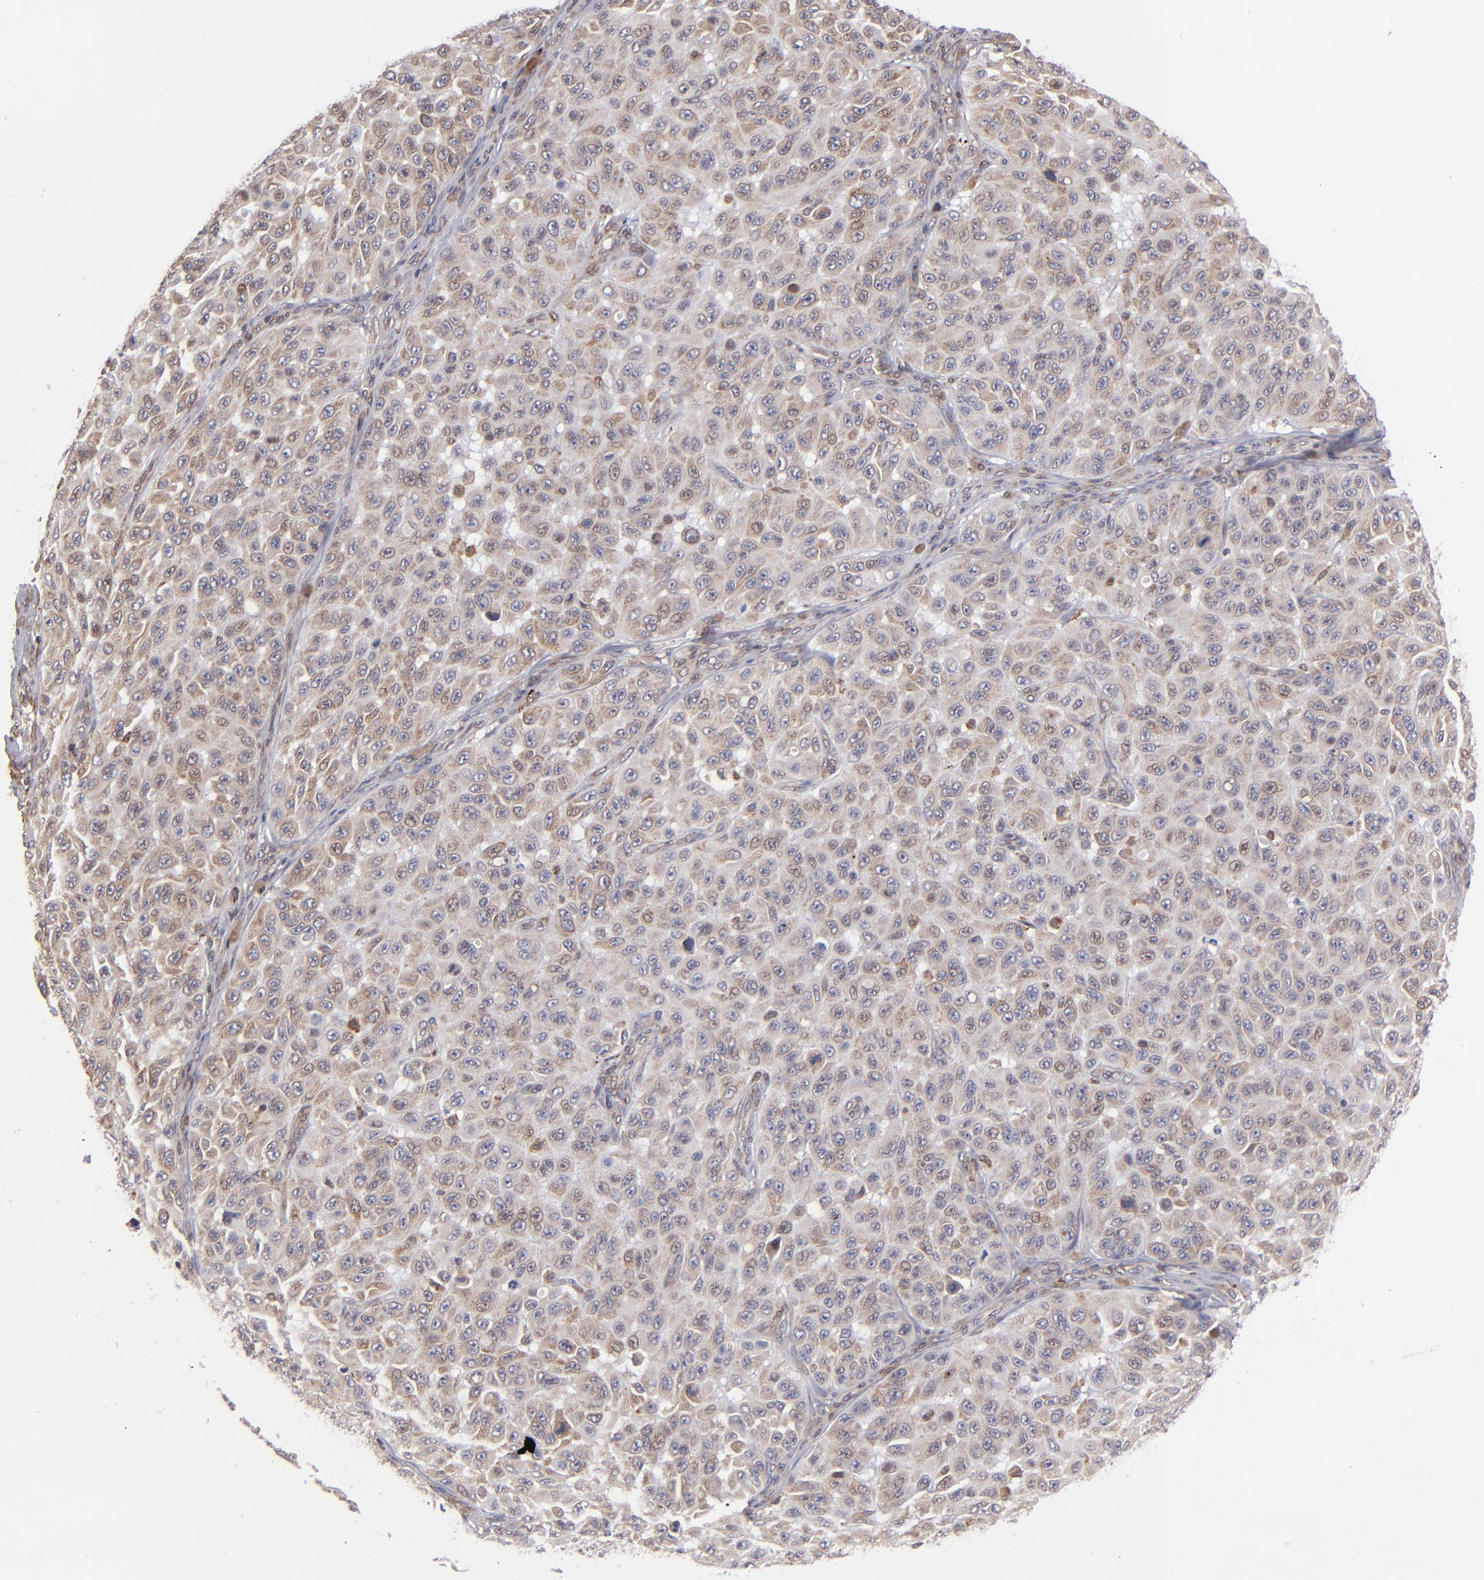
{"staining": {"intensity": "moderate", "quantity": ">75%", "location": "cytoplasmic/membranous"}, "tissue": "melanoma", "cell_type": "Tumor cells", "image_type": "cancer", "snomed": [{"axis": "morphology", "description": "Malignant melanoma, NOS"}, {"axis": "topography", "description": "Skin"}], "caption": "Melanoma was stained to show a protein in brown. There is medium levels of moderate cytoplasmic/membranous staining in about >75% of tumor cells.", "gene": "TMX1", "patient": {"sex": "male", "age": 30}}